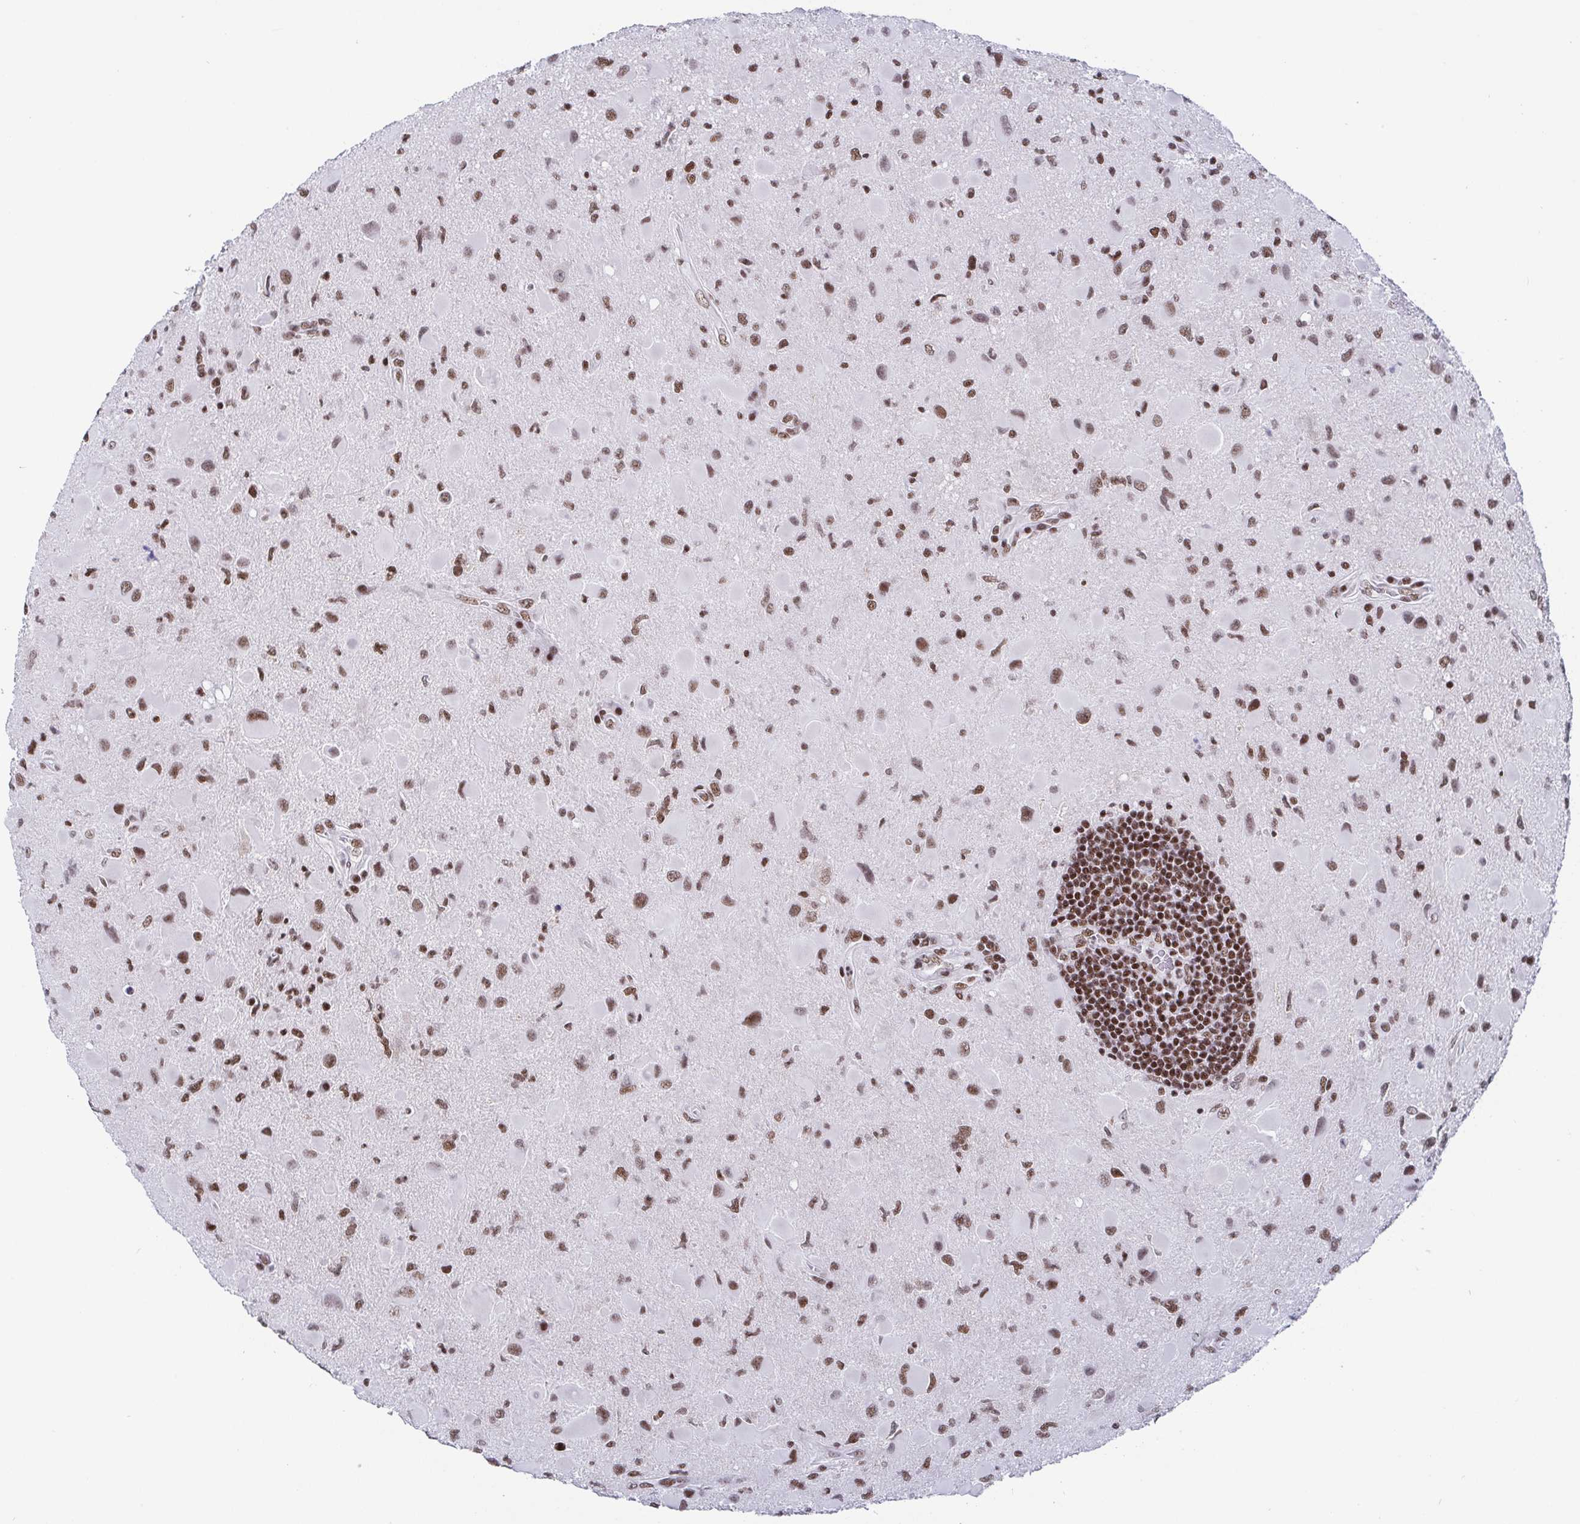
{"staining": {"intensity": "moderate", "quantity": ">75%", "location": "nuclear"}, "tissue": "glioma", "cell_type": "Tumor cells", "image_type": "cancer", "snomed": [{"axis": "morphology", "description": "Glioma, malignant, Low grade"}, {"axis": "topography", "description": "Brain"}], "caption": "Human malignant glioma (low-grade) stained with a brown dye displays moderate nuclear positive positivity in about >75% of tumor cells.", "gene": "CTCF", "patient": {"sex": "female", "age": 32}}